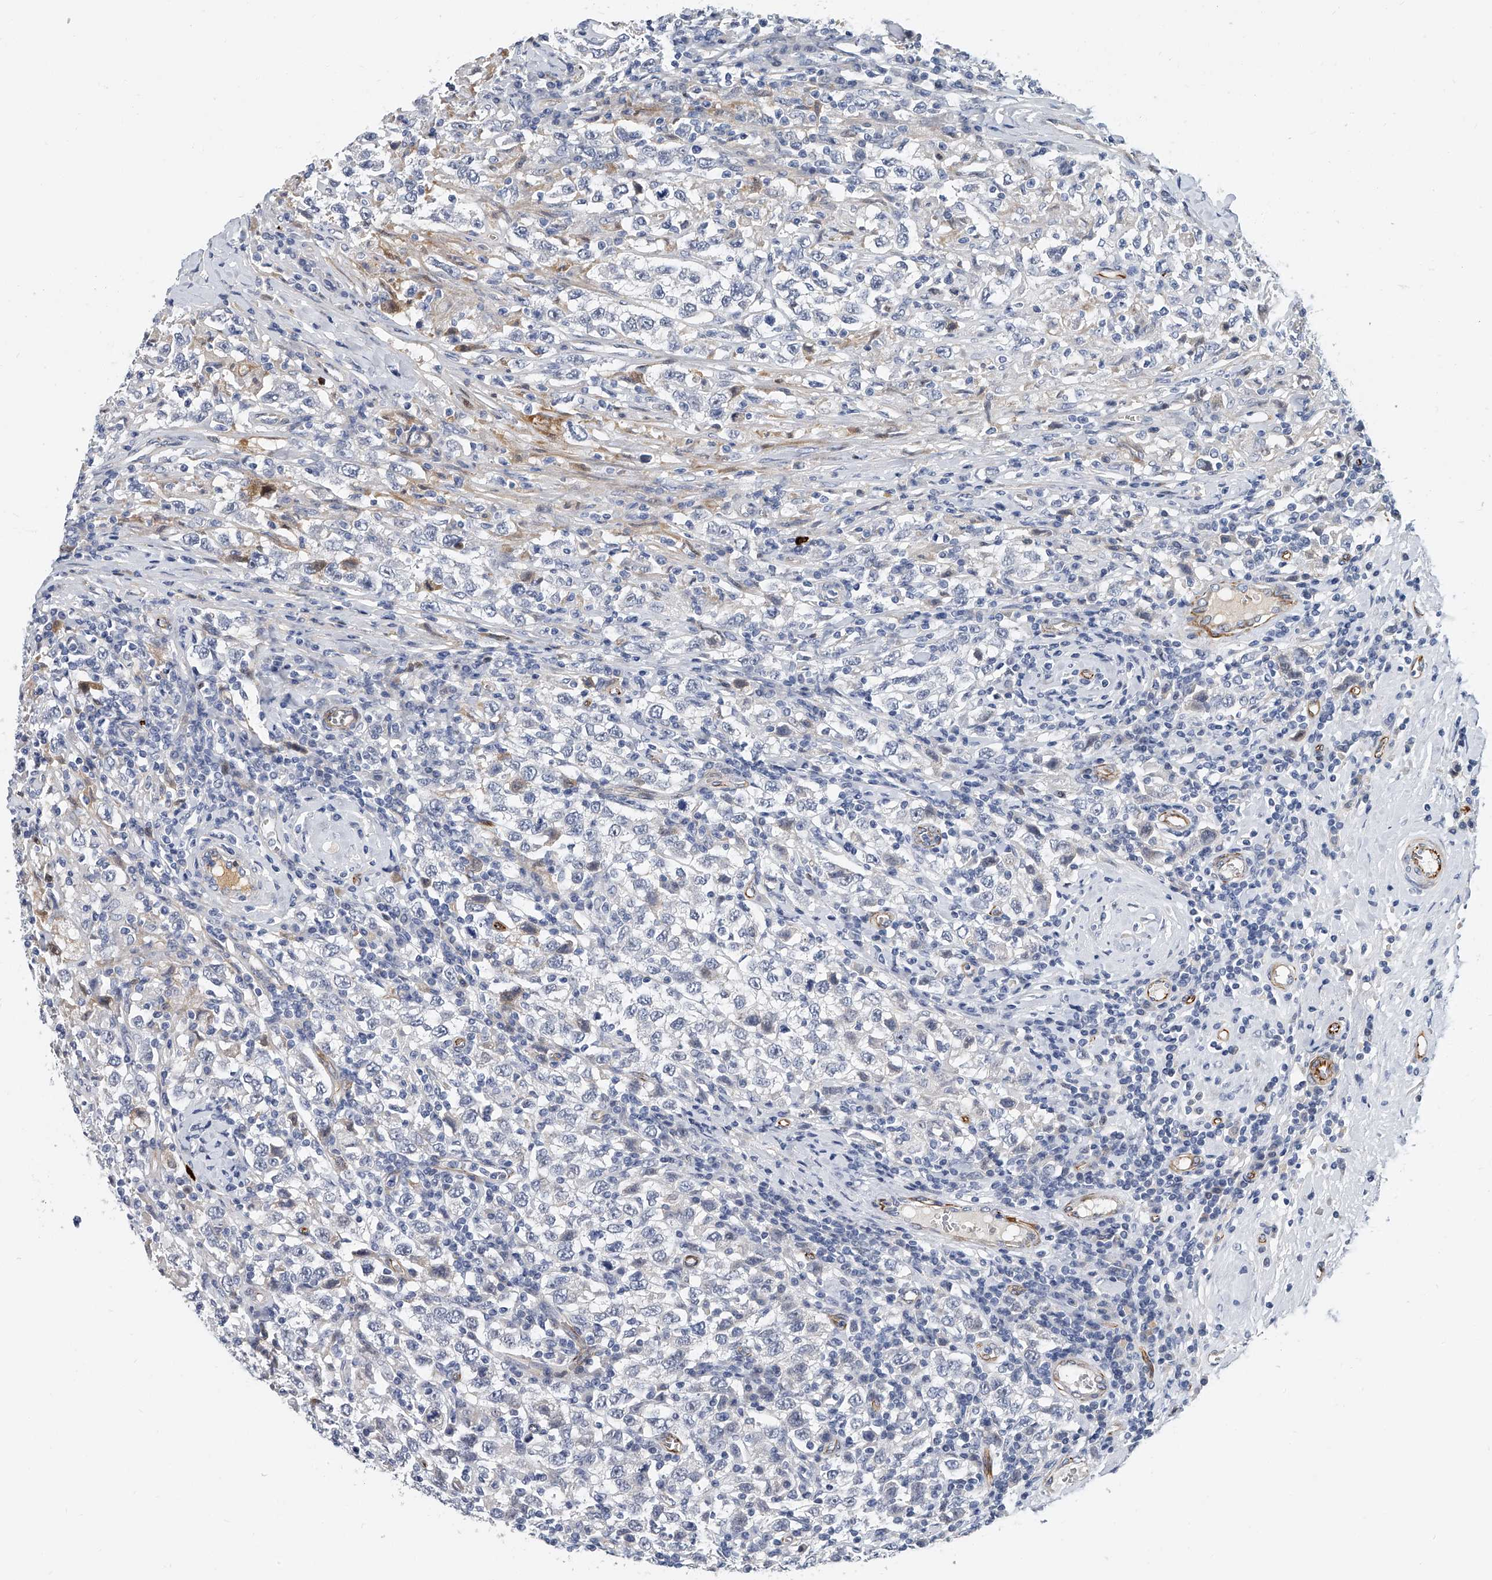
{"staining": {"intensity": "negative", "quantity": "none", "location": "none"}, "tissue": "testis cancer", "cell_type": "Tumor cells", "image_type": "cancer", "snomed": [{"axis": "morphology", "description": "Seminoma, NOS"}, {"axis": "topography", "description": "Testis"}], "caption": "The image demonstrates no staining of tumor cells in testis cancer. (DAB IHC, high magnification).", "gene": "KIRREL1", "patient": {"sex": "male", "age": 41}}